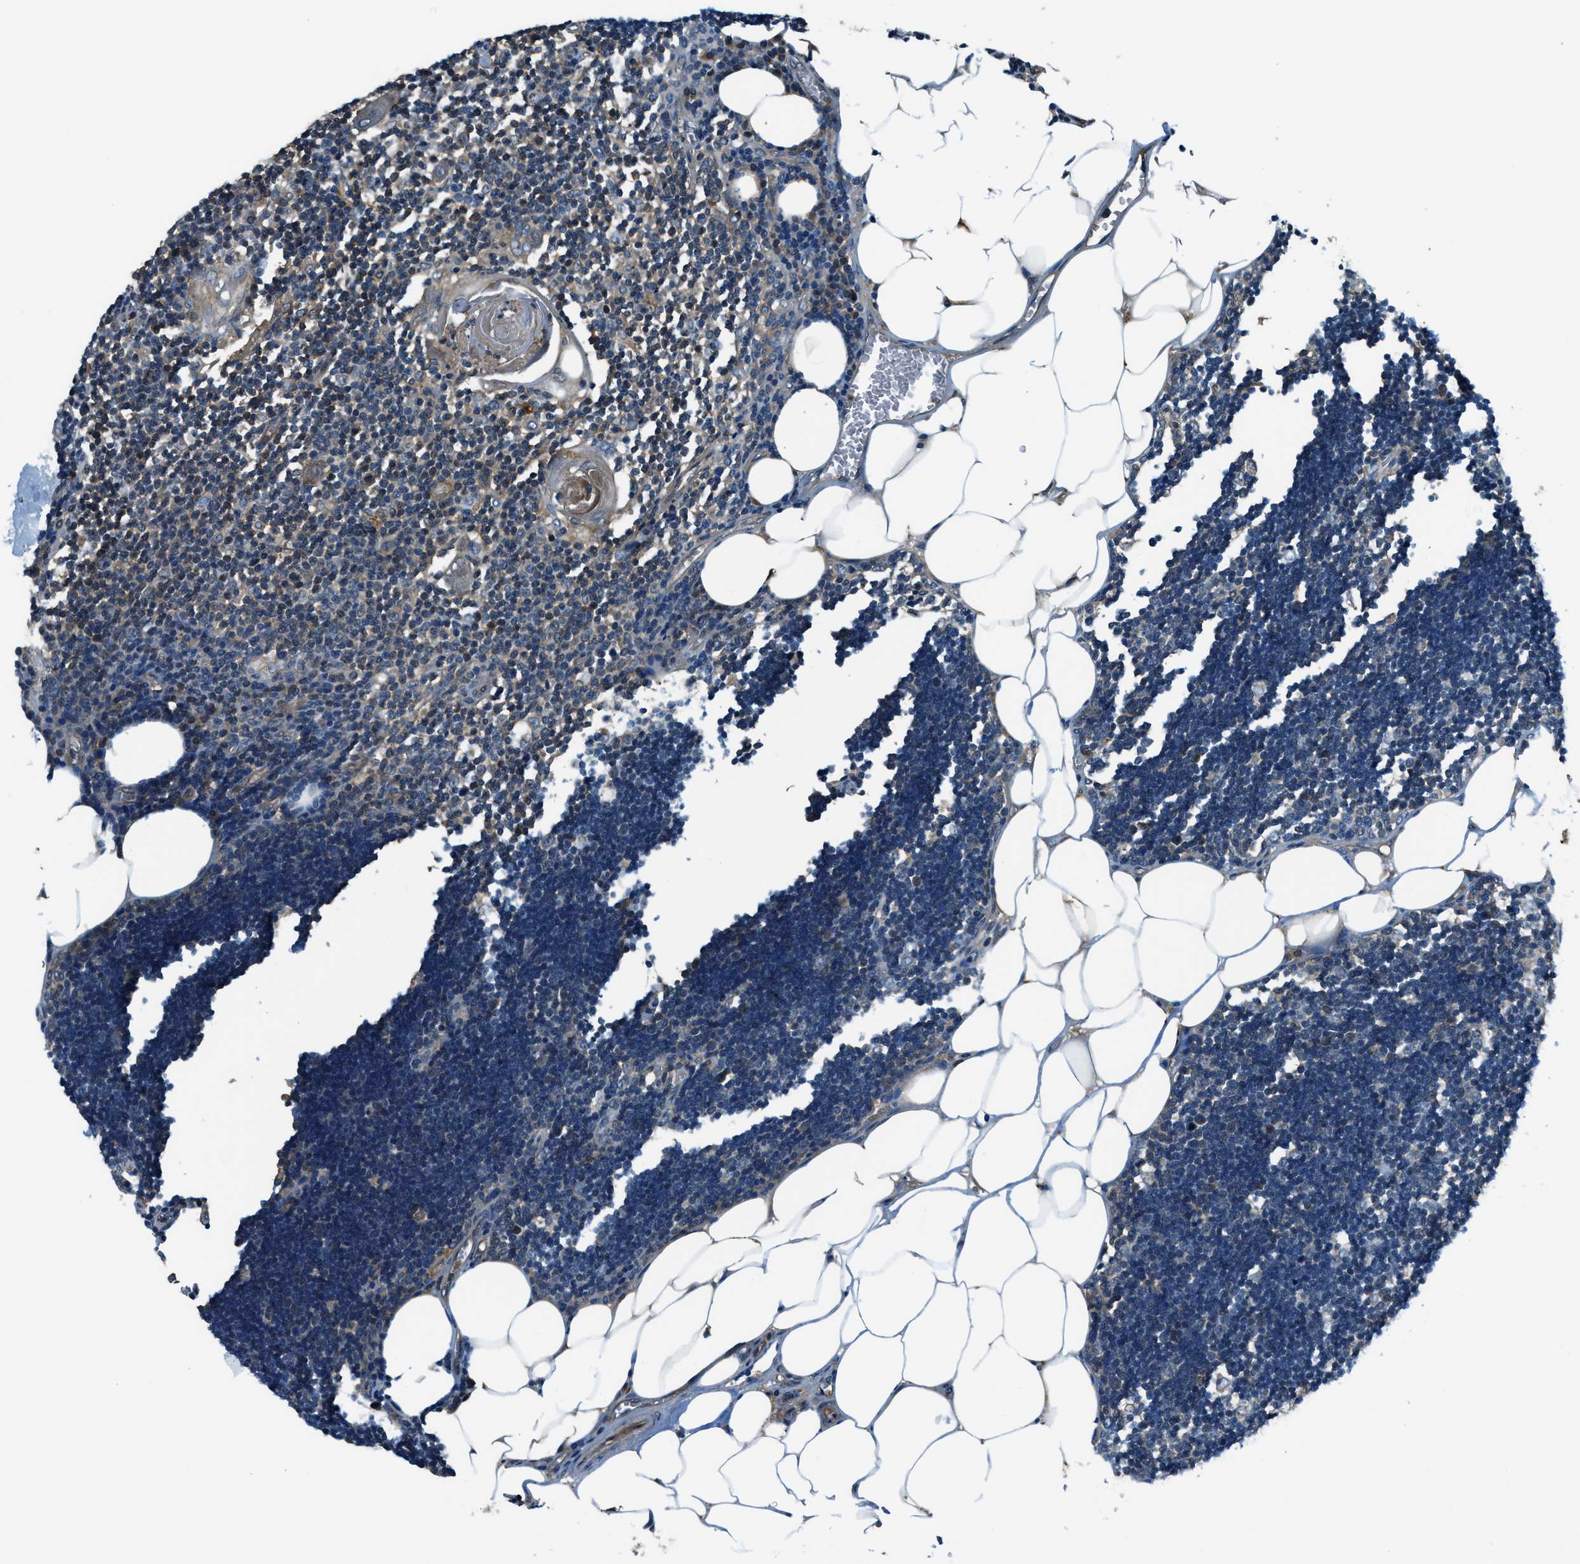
{"staining": {"intensity": "weak", "quantity": "<25%", "location": "cytoplasmic/membranous"}, "tissue": "lymph node", "cell_type": "Germinal center cells", "image_type": "normal", "snomed": [{"axis": "morphology", "description": "Normal tissue, NOS"}, {"axis": "topography", "description": "Lymph node"}], "caption": "Germinal center cells are negative for brown protein staining in benign lymph node. (DAB (3,3'-diaminobenzidine) immunohistochemistry (IHC) visualized using brightfield microscopy, high magnification).", "gene": "HEBP2", "patient": {"sex": "male", "age": 33}}